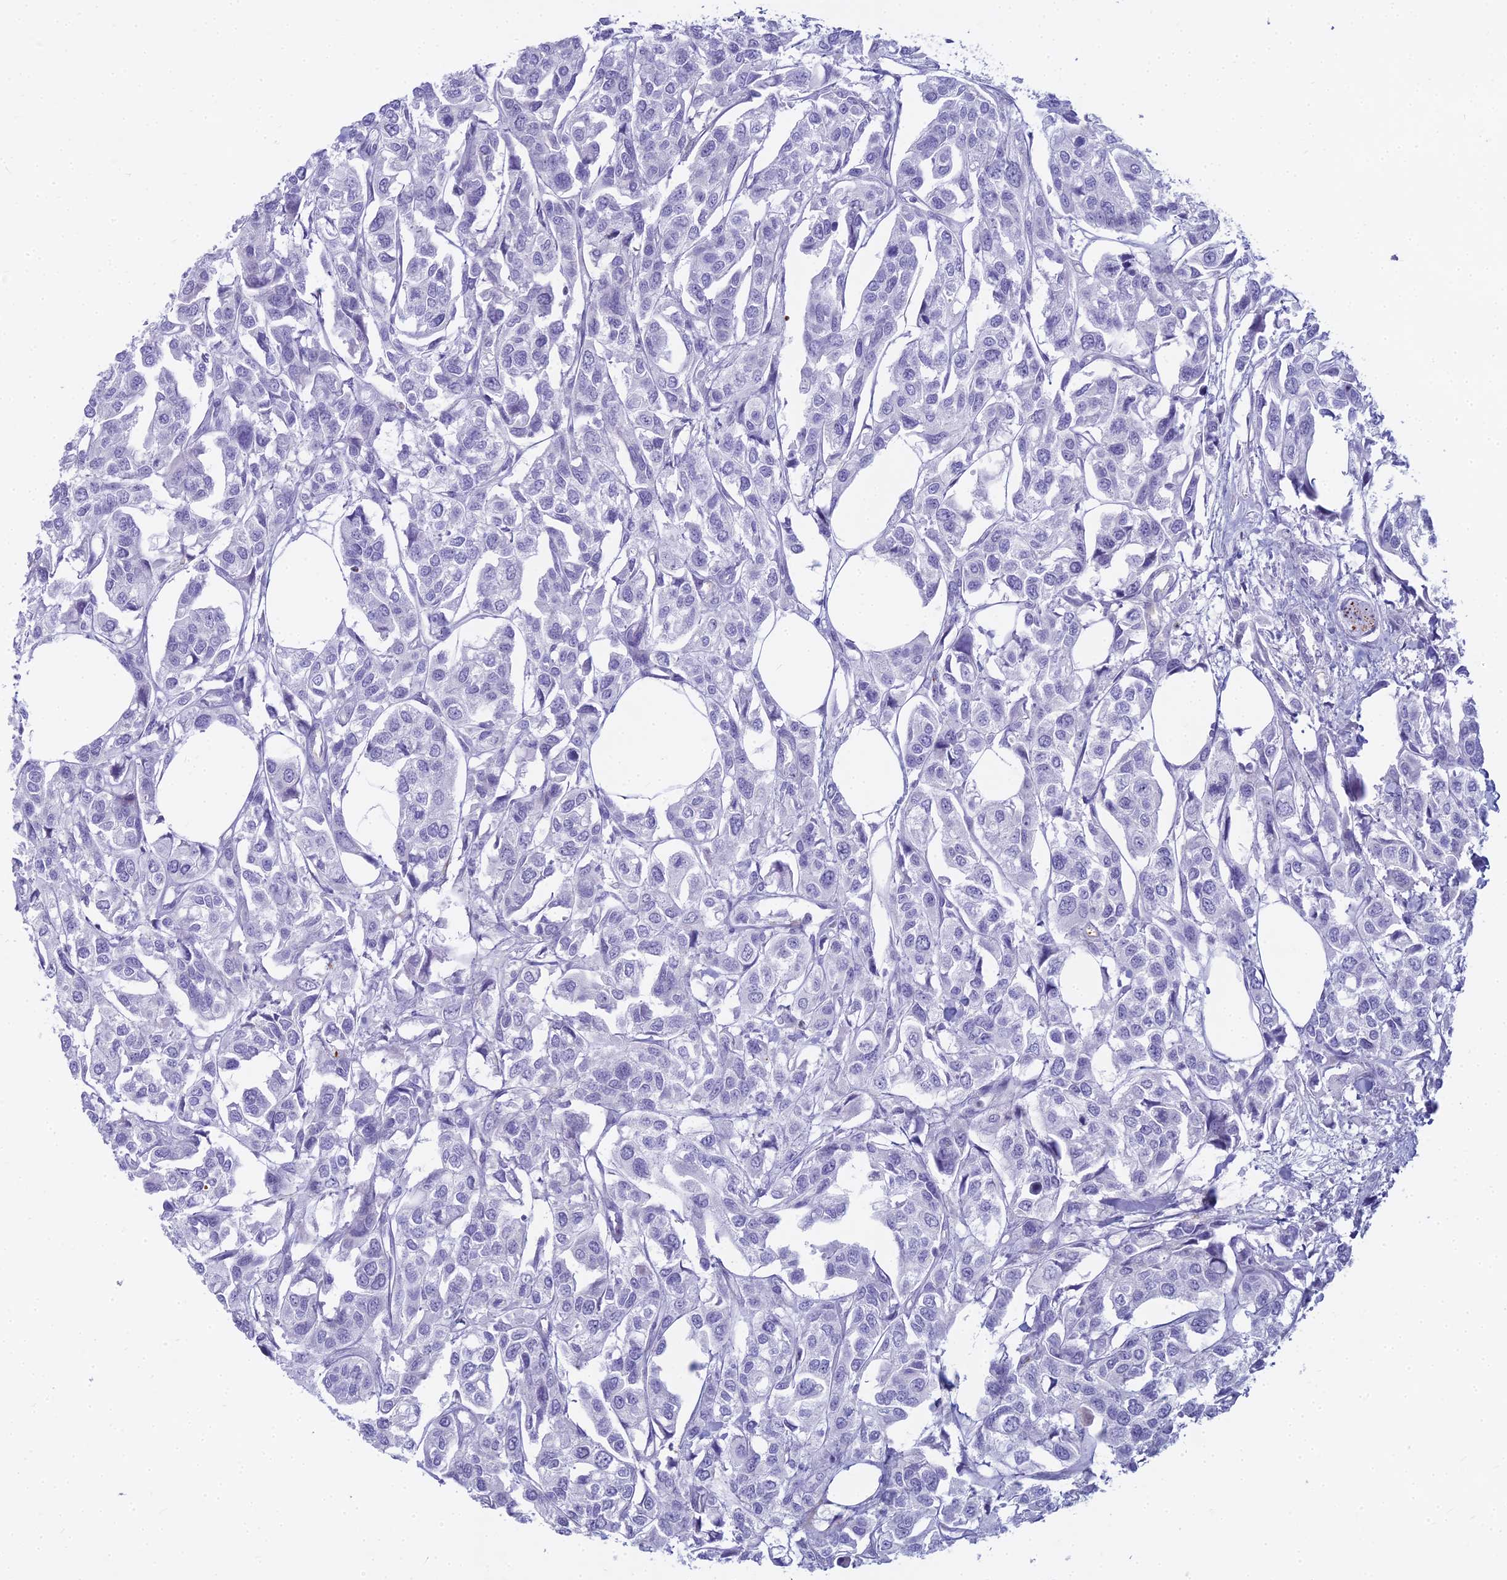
{"staining": {"intensity": "negative", "quantity": "none", "location": "none"}, "tissue": "urothelial cancer", "cell_type": "Tumor cells", "image_type": "cancer", "snomed": [{"axis": "morphology", "description": "Urothelial carcinoma, High grade"}, {"axis": "topography", "description": "Urinary bladder"}], "caption": "Urothelial cancer was stained to show a protein in brown. There is no significant staining in tumor cells.", "gene": "EVI2A", "patient": {"sex": "male", "age": 67}}